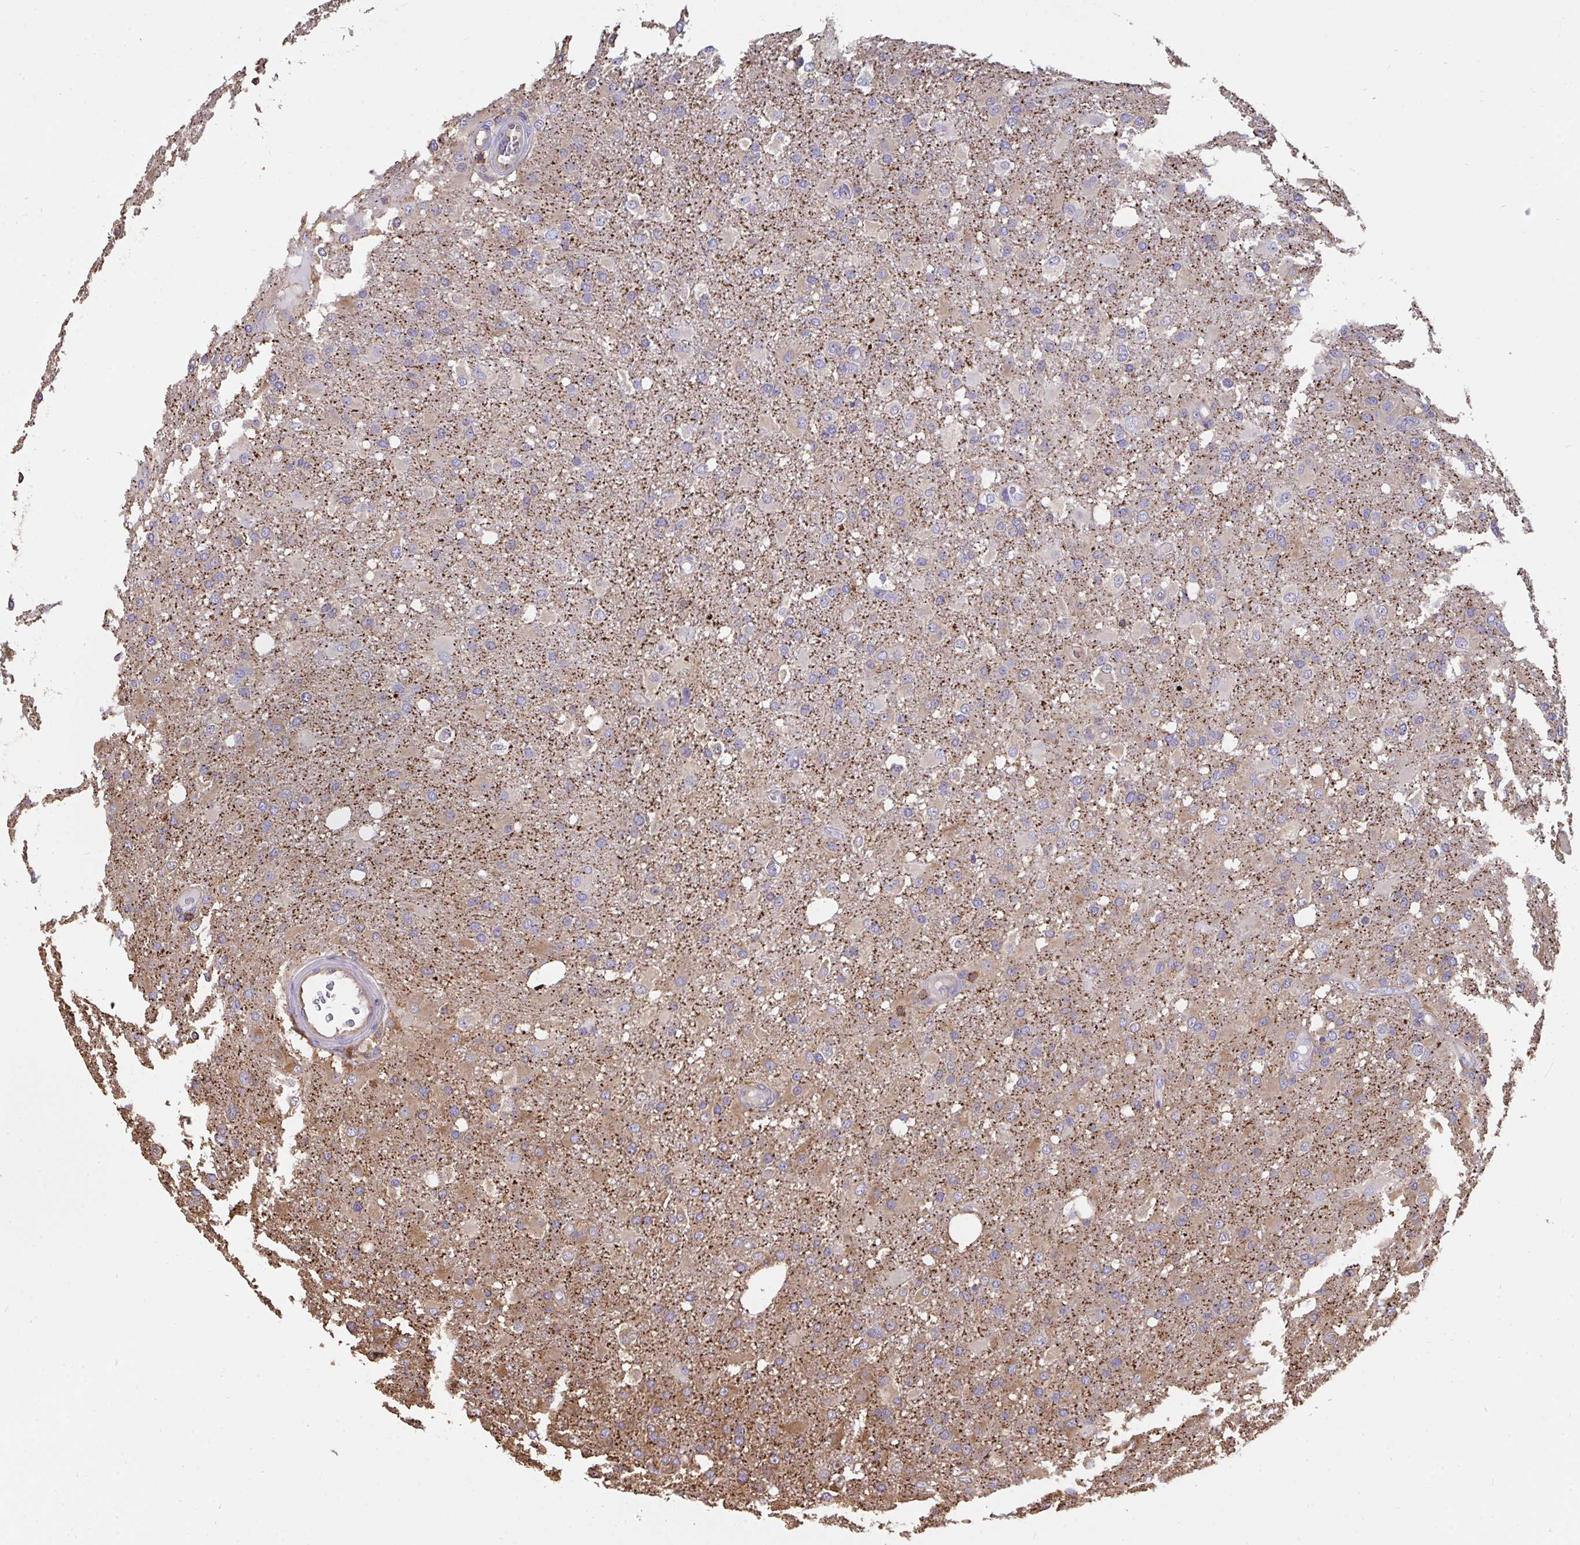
{"staining": {"intensity": "weak", "quantity": "<25%", "location": "cytoplasmic/membranous"}, "tissue": "glioma", "cell_type": "Tumor cells", "image_type": "cancer", "snomed": [{"axis": "morphology", "description": "Glioma, malignant, High grade"}, {"axis": "topography", "description": "Brain"}], "caption": "IHC image of malignant glioma (high-grade) stained for a protein (brown), which exhibits no expression in tumor cells.", "gene": "CFL1", "patient": {"sex": "male", "age": 53}}